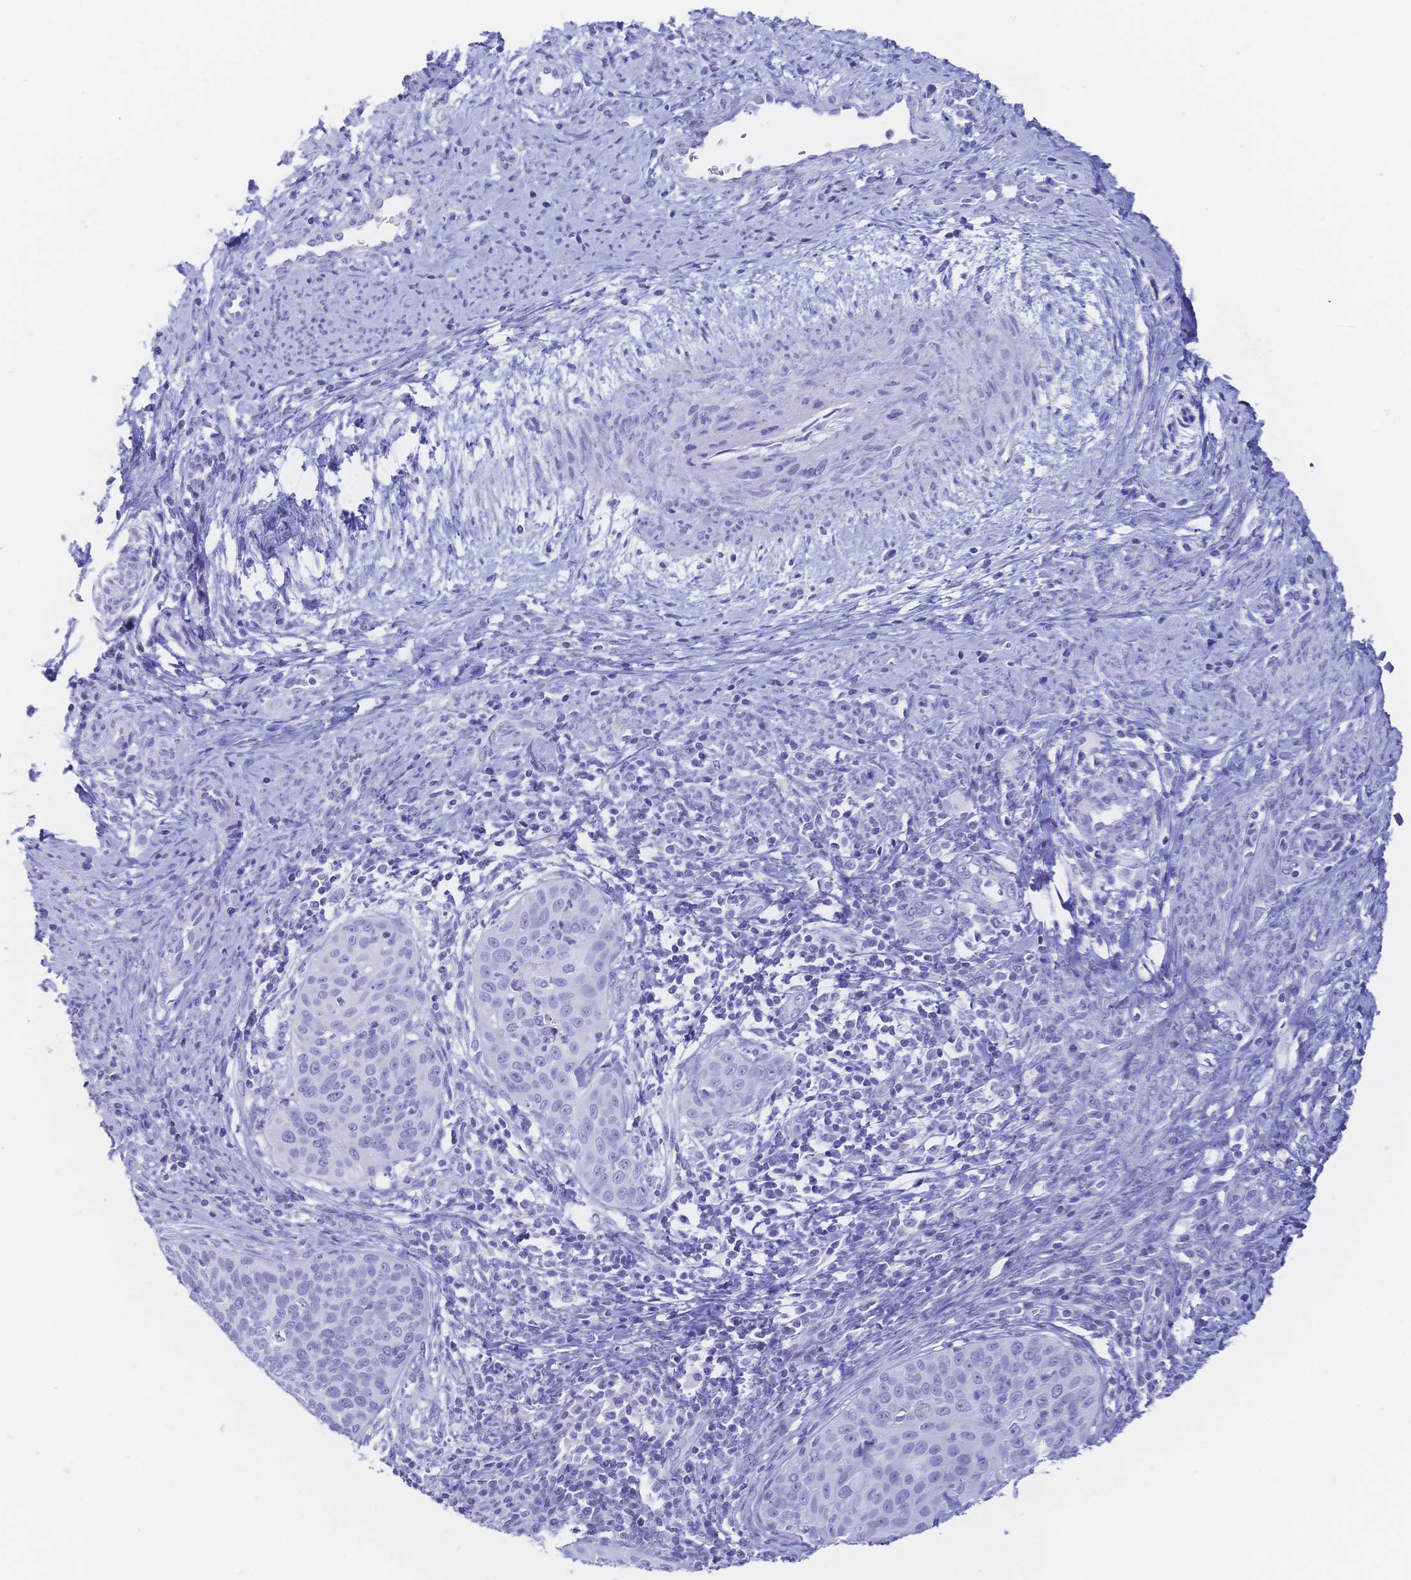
{"staining": {"intensity": "negative", "quantity": "none", "location": "none"}, "tissue": "cervical cancer", "cell_type": "Tumor cells", "image_type": "cancer", "snomed": [{"axis": "morphology", "description": "Squamous cell carcinoma, NOS"}, {"axis": "topography", "description": "Cervix"}], "caption": "Immunohistochemistry image of neoplastic tissue: squamous cell carcinoma (cervical) stained with DAB displays no significant protein expression in tumor cells.", "gene": "MEP1B", "patient": {"sex": "female", "age": 30}}